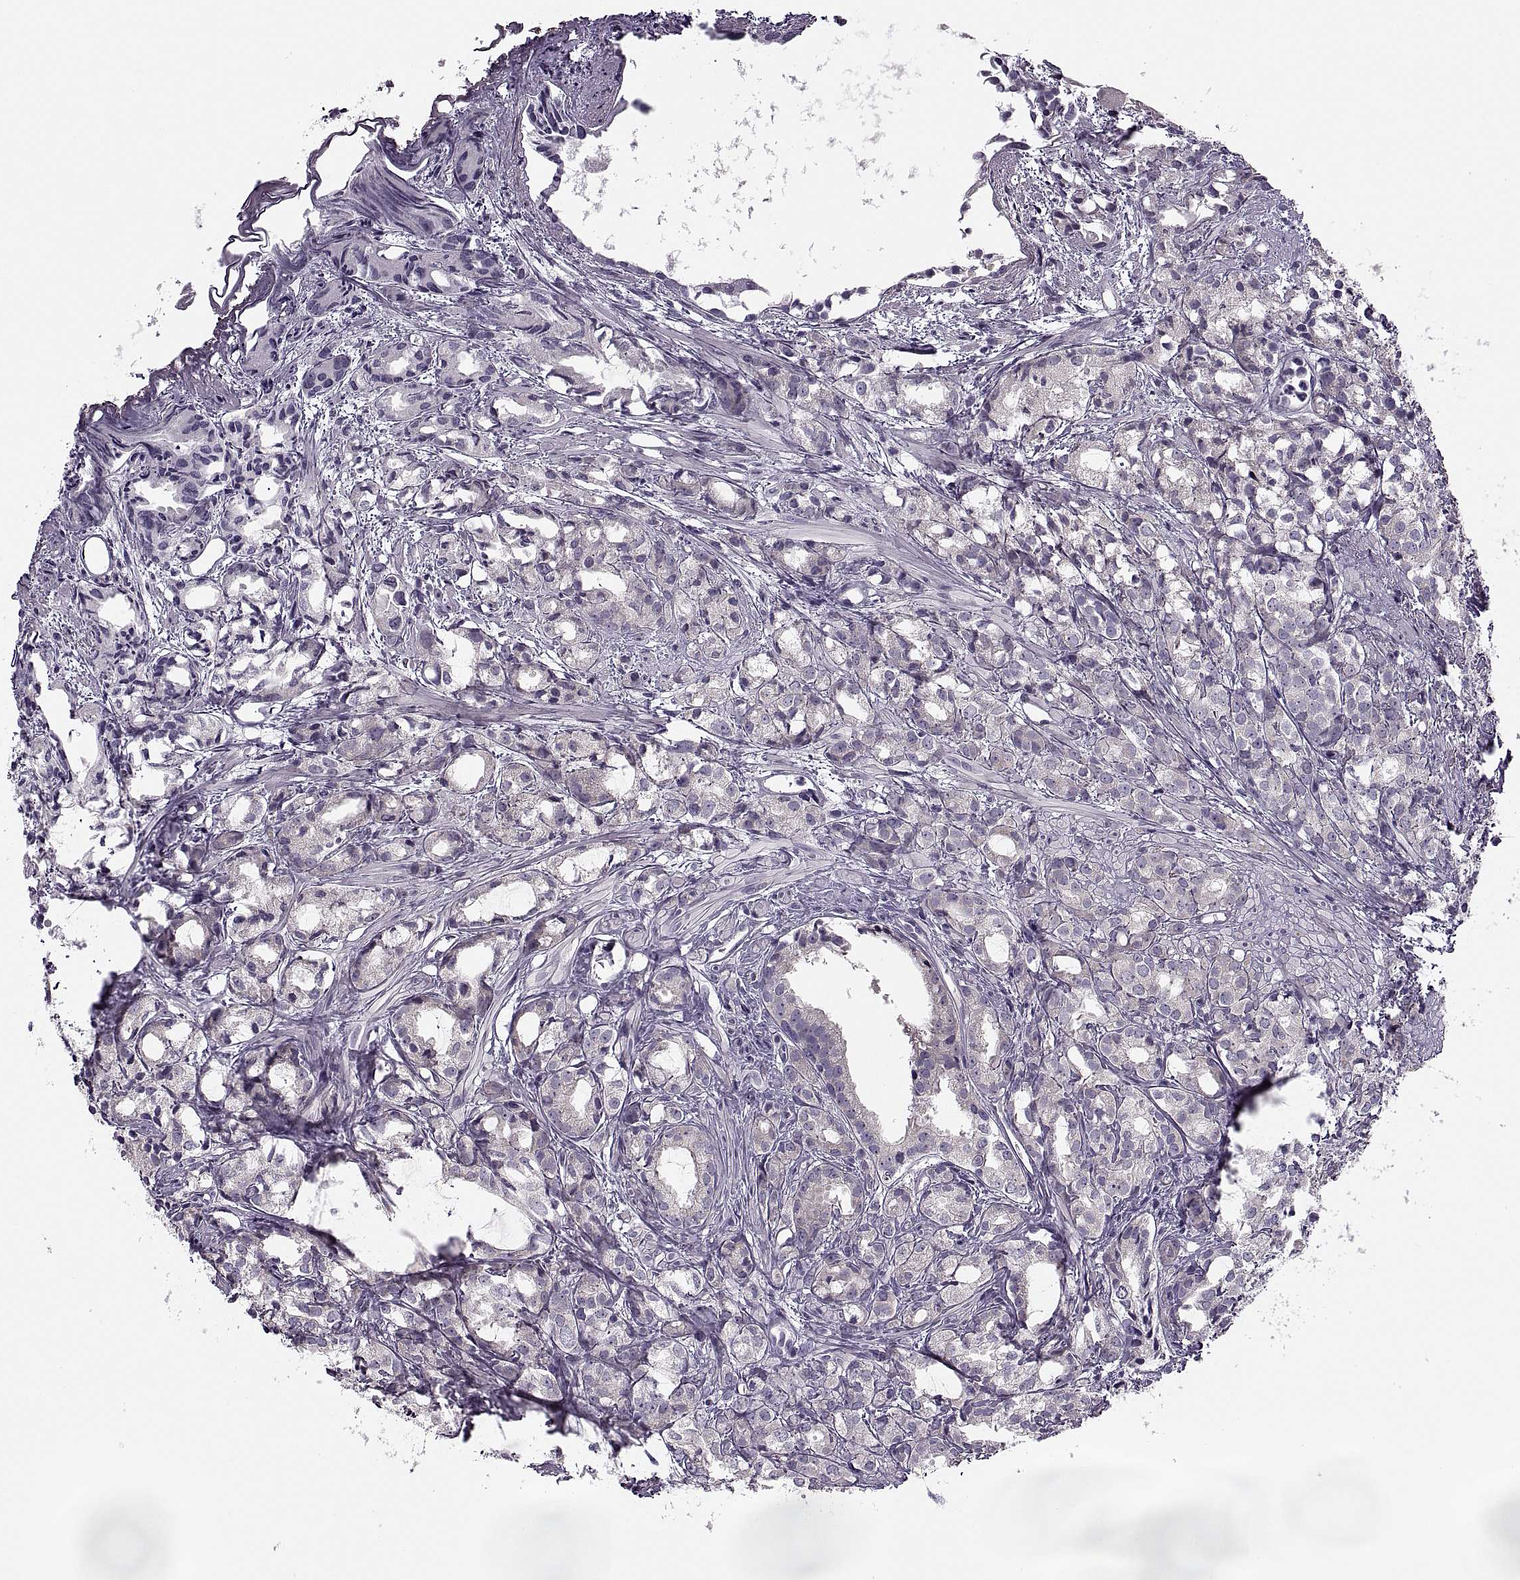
{"staining": {"intensity": "negative", "quantity": "none", "location": "none"}, "tissue": "prostate cancer", "cell_type": "Tumor cells", "image_type": "cancer", "snomed": [{"axis": "morphology", "description": "Adenocarcinoma, High grade"}, {"axis": "topography", "description": "Prostate"}], "caption": "DAB (3,3'-diaminobenzidine) immunohistochemical staining of human prostate cancer (high-grade adenocarcinoma) reveals no significant staining in tumor cells.", "gene": "PRSS54", "patient": {"sex": "male", "age": 79}}